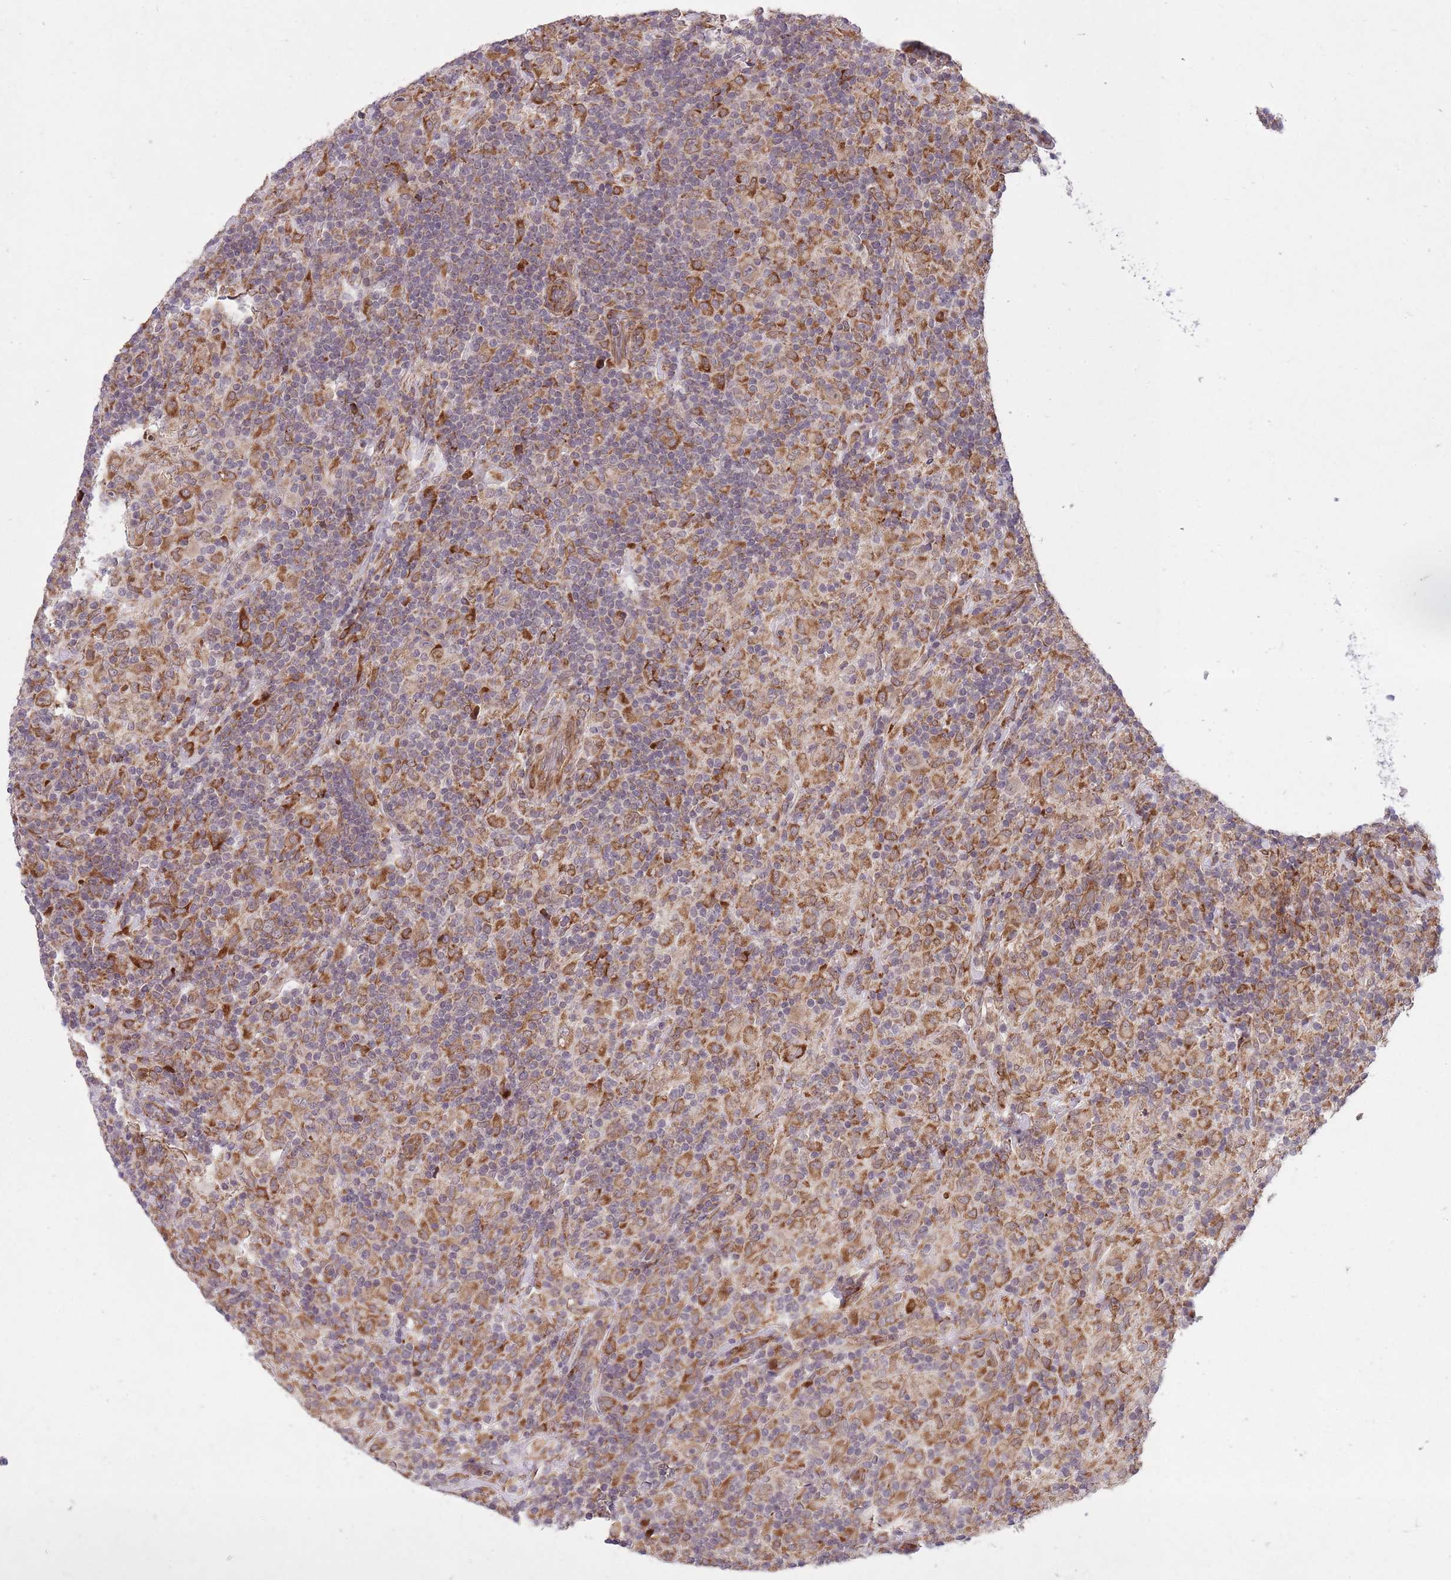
{"staining": {"intensity": "strong", "quantity": ">75%", "location": "cytoplasmic/membranous"}, "tissue": "lymphoma", "cell_type": "Tumor cells", "image_type": "cancer", "snomed": [{"axis": "morphology", "description": "Hodgkin's disease, NOS"}, {"axis": "topography", "description": "Lymph node"}], "caption": "Protein staining of Hodgkin's disease tissue displays strong cytoplasmic/membranous expression in about >75% of tumor cells.", "gene": "TTLL3", "patient": {"sex": "male", "age": 70}}